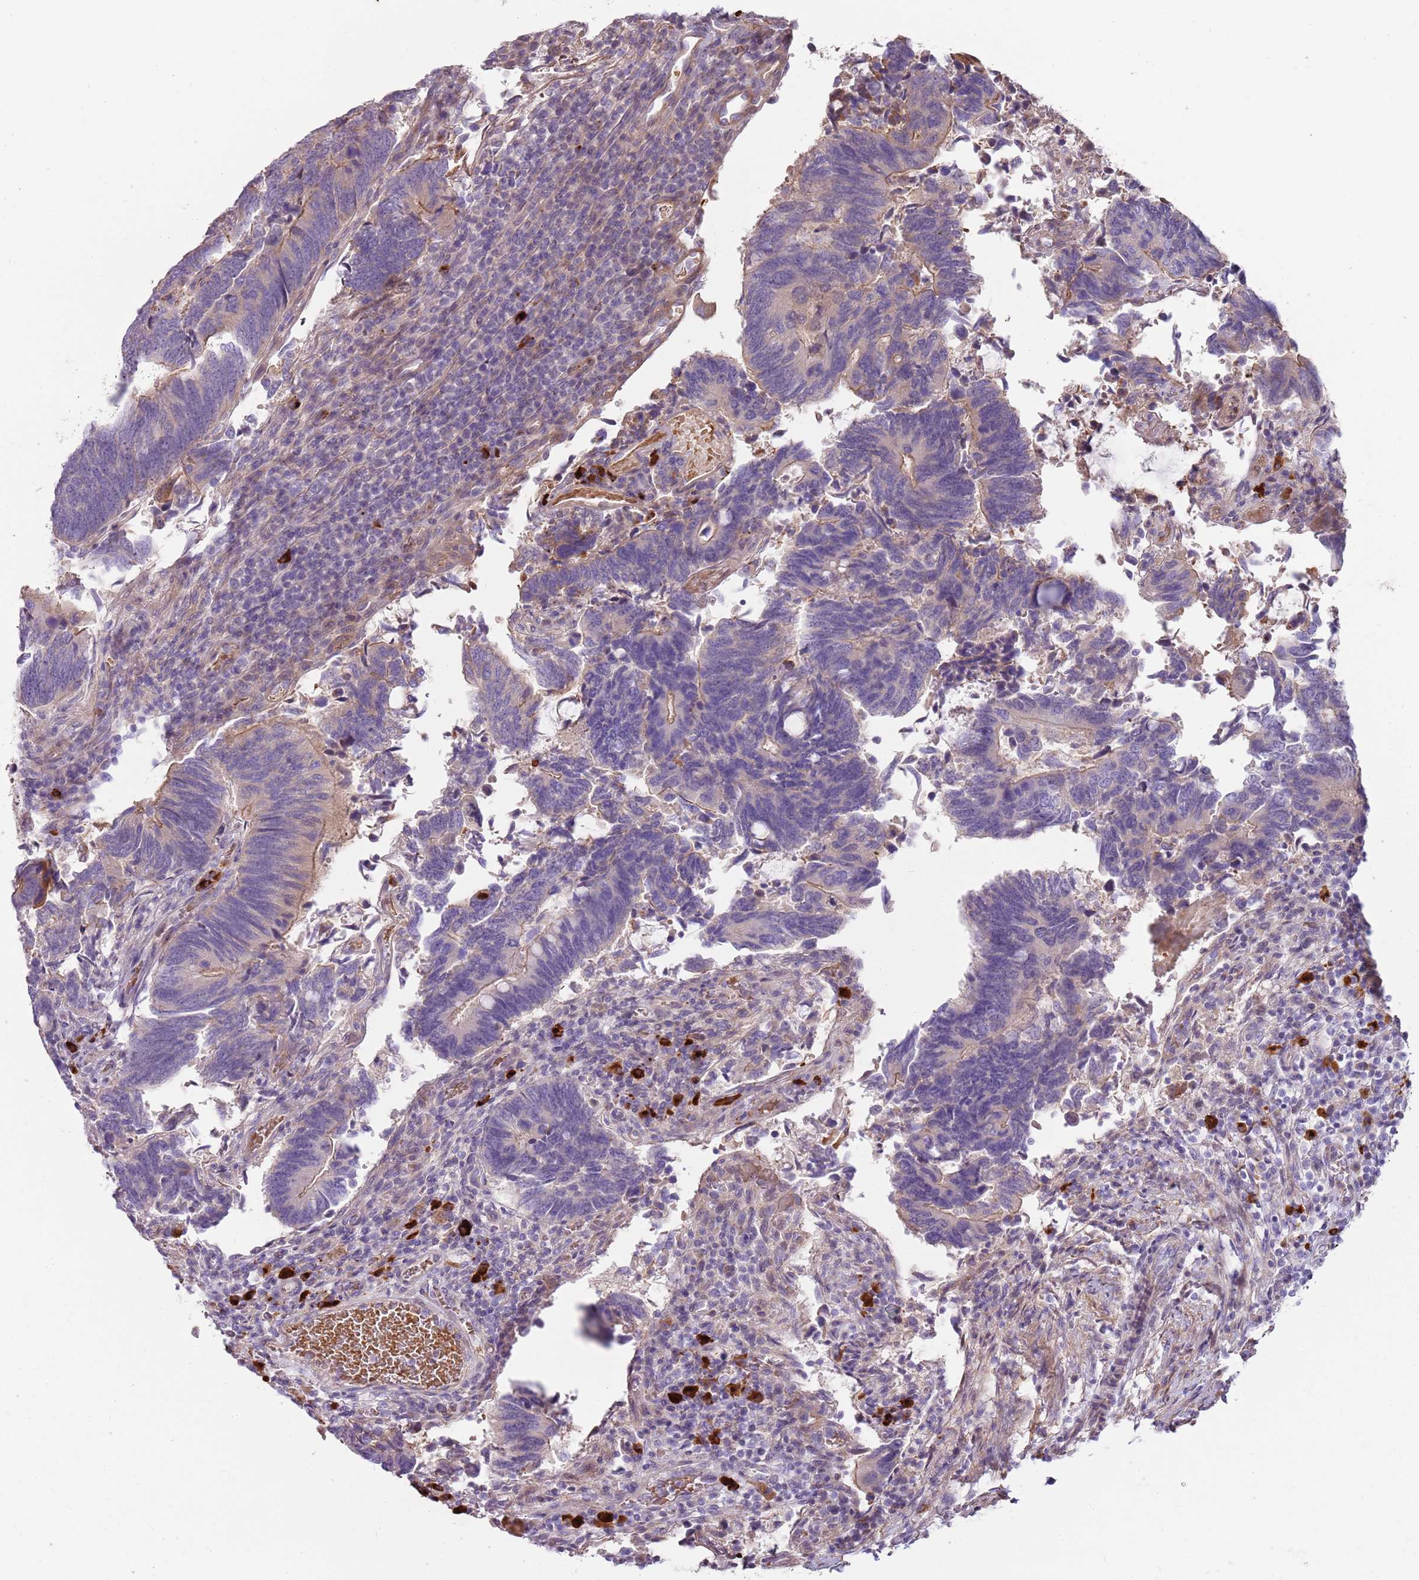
{"staining": {"intensity": "weak", "quantity": "<25%", "location": "cytoplasmic/membranous"}, "tissue": "colorectal cancer", "cell_type": "Tumor cells", "image_type": "cancer", "snomed": [{"axis": "morphology", "description": "Adenocarcinoma, NOS"}, {"axis": "topography", "description": "Colon"}], "caption": "Protein analysis of colorectal adenocarcinoma reveals no significant expression in tumor cells.", "gene": "MCUB", "patient": {"sex": "male", "age": 87}}